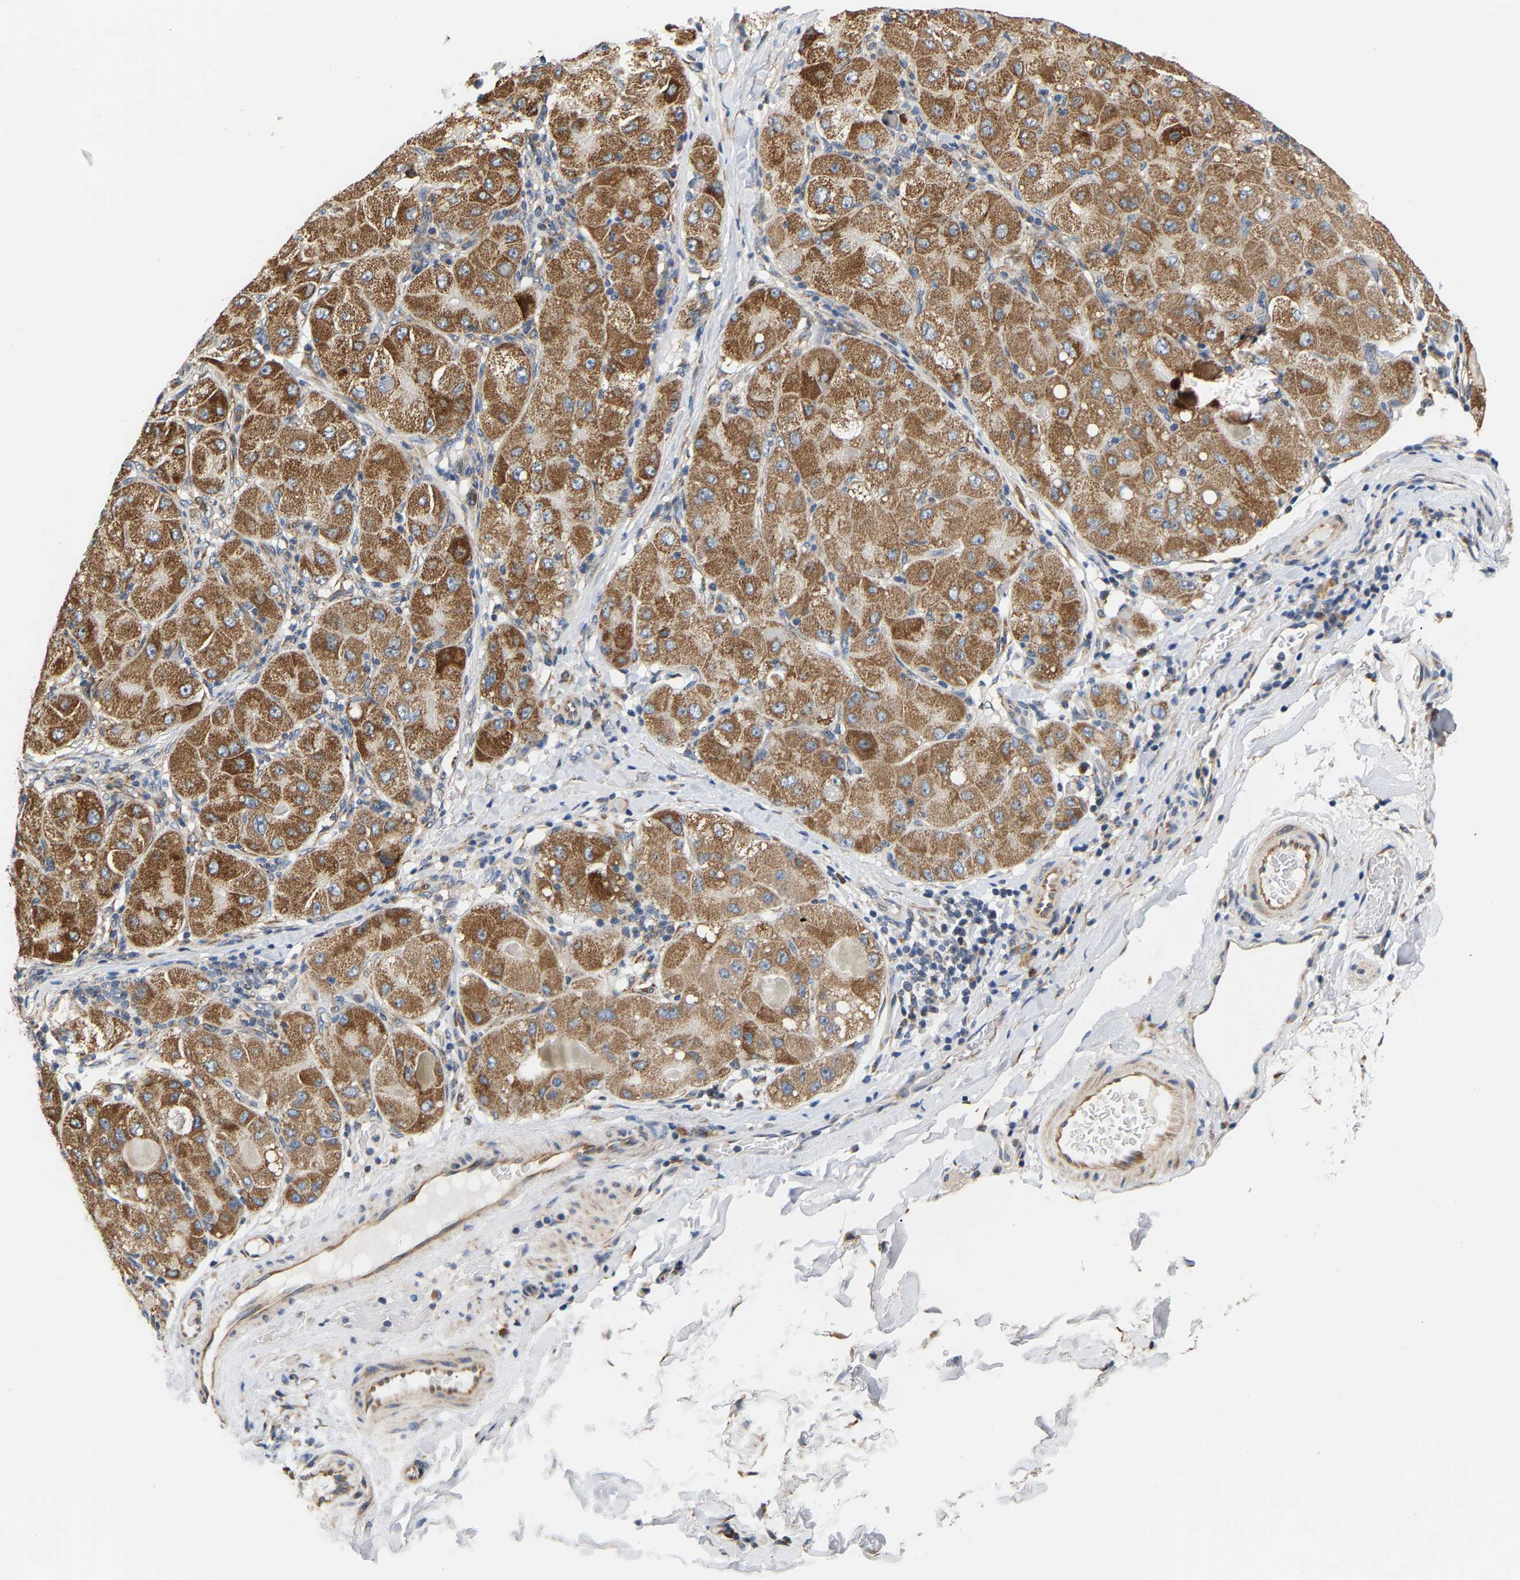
{"staining": {"intensity": "strong", "quantity": ">75%", "location": "cytoplasmic/membranous"}, "tissue": "liver cancer", "cell_type": "Tumor cells", "image_type": "cancer", "snomed": [{"axis": "morphology", "description": "Carcinoma, Hepatocellular, NOS"}, {"axis": "topography", "description": "Liver"}], "caption": "Immunohistochemical staining of human liver hepatocellular carcinoma exhibits strong cytoplasmic/membranous protein expression in about >75% of tumor cells.", "gene": "TMEM168", "patient": {"sex": "male", "age": 80}}